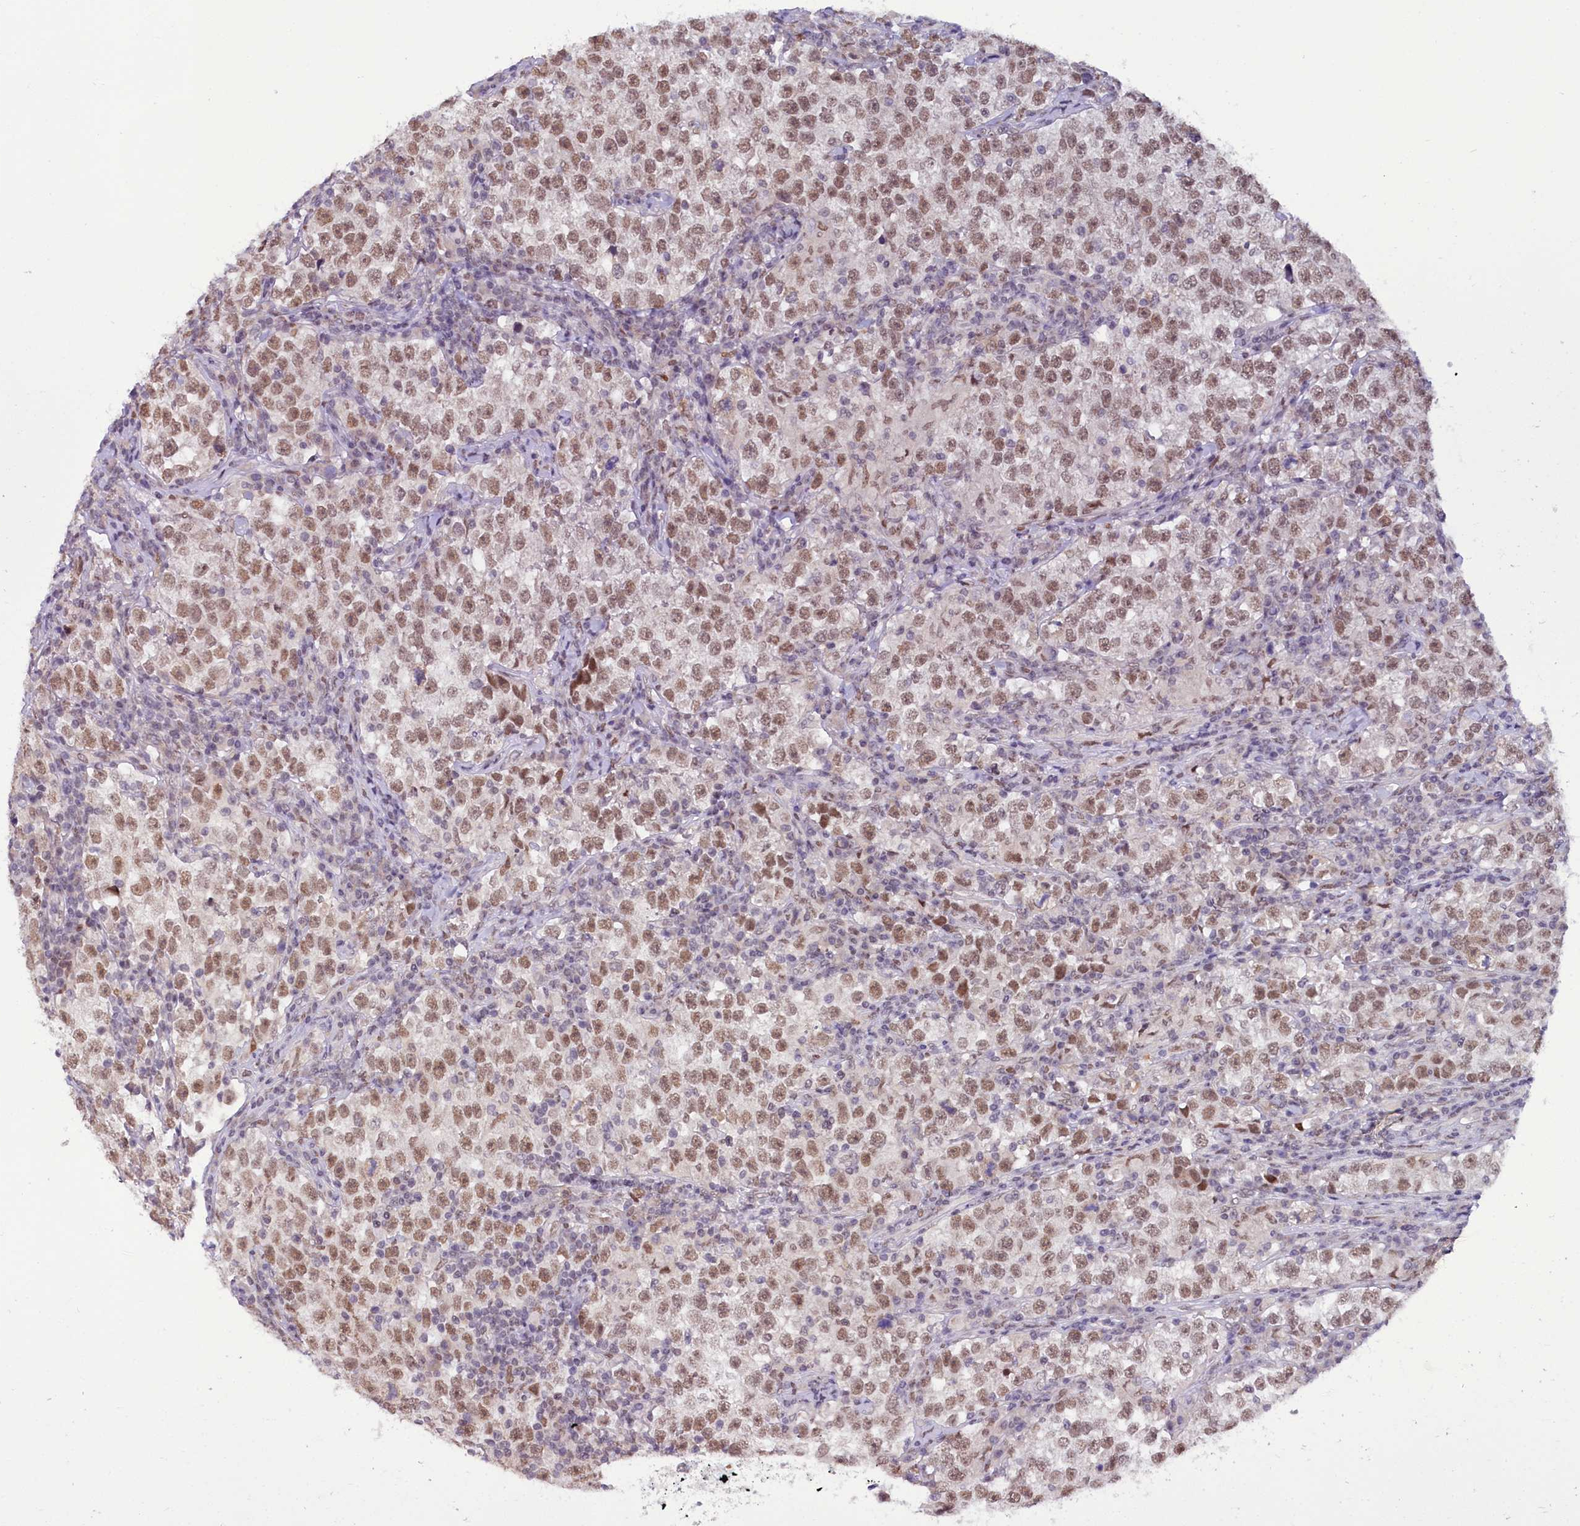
{"staining": {"intensity": "moderate", "quantity": ">75%", "location": "nuclear"}, "tissue": "testis cancer", "cell_type": "Tumor cells", "image_type": "cancer", "snomed": [{"axis": "morphology", "description": "Normal tissue, NOS"}, {"axis": "morphology", "description": "Seminoma, NOS"}, {"axis": "topography", "description": "Testis"}], "caption": "Immunohistochemical staining of human testis cancer demonstrates medium levels of moderate nuclear expression in approximately >75% of tumor cells.", "gene": "SCAF11", "patient": {"sex": "male", "age": 43}}